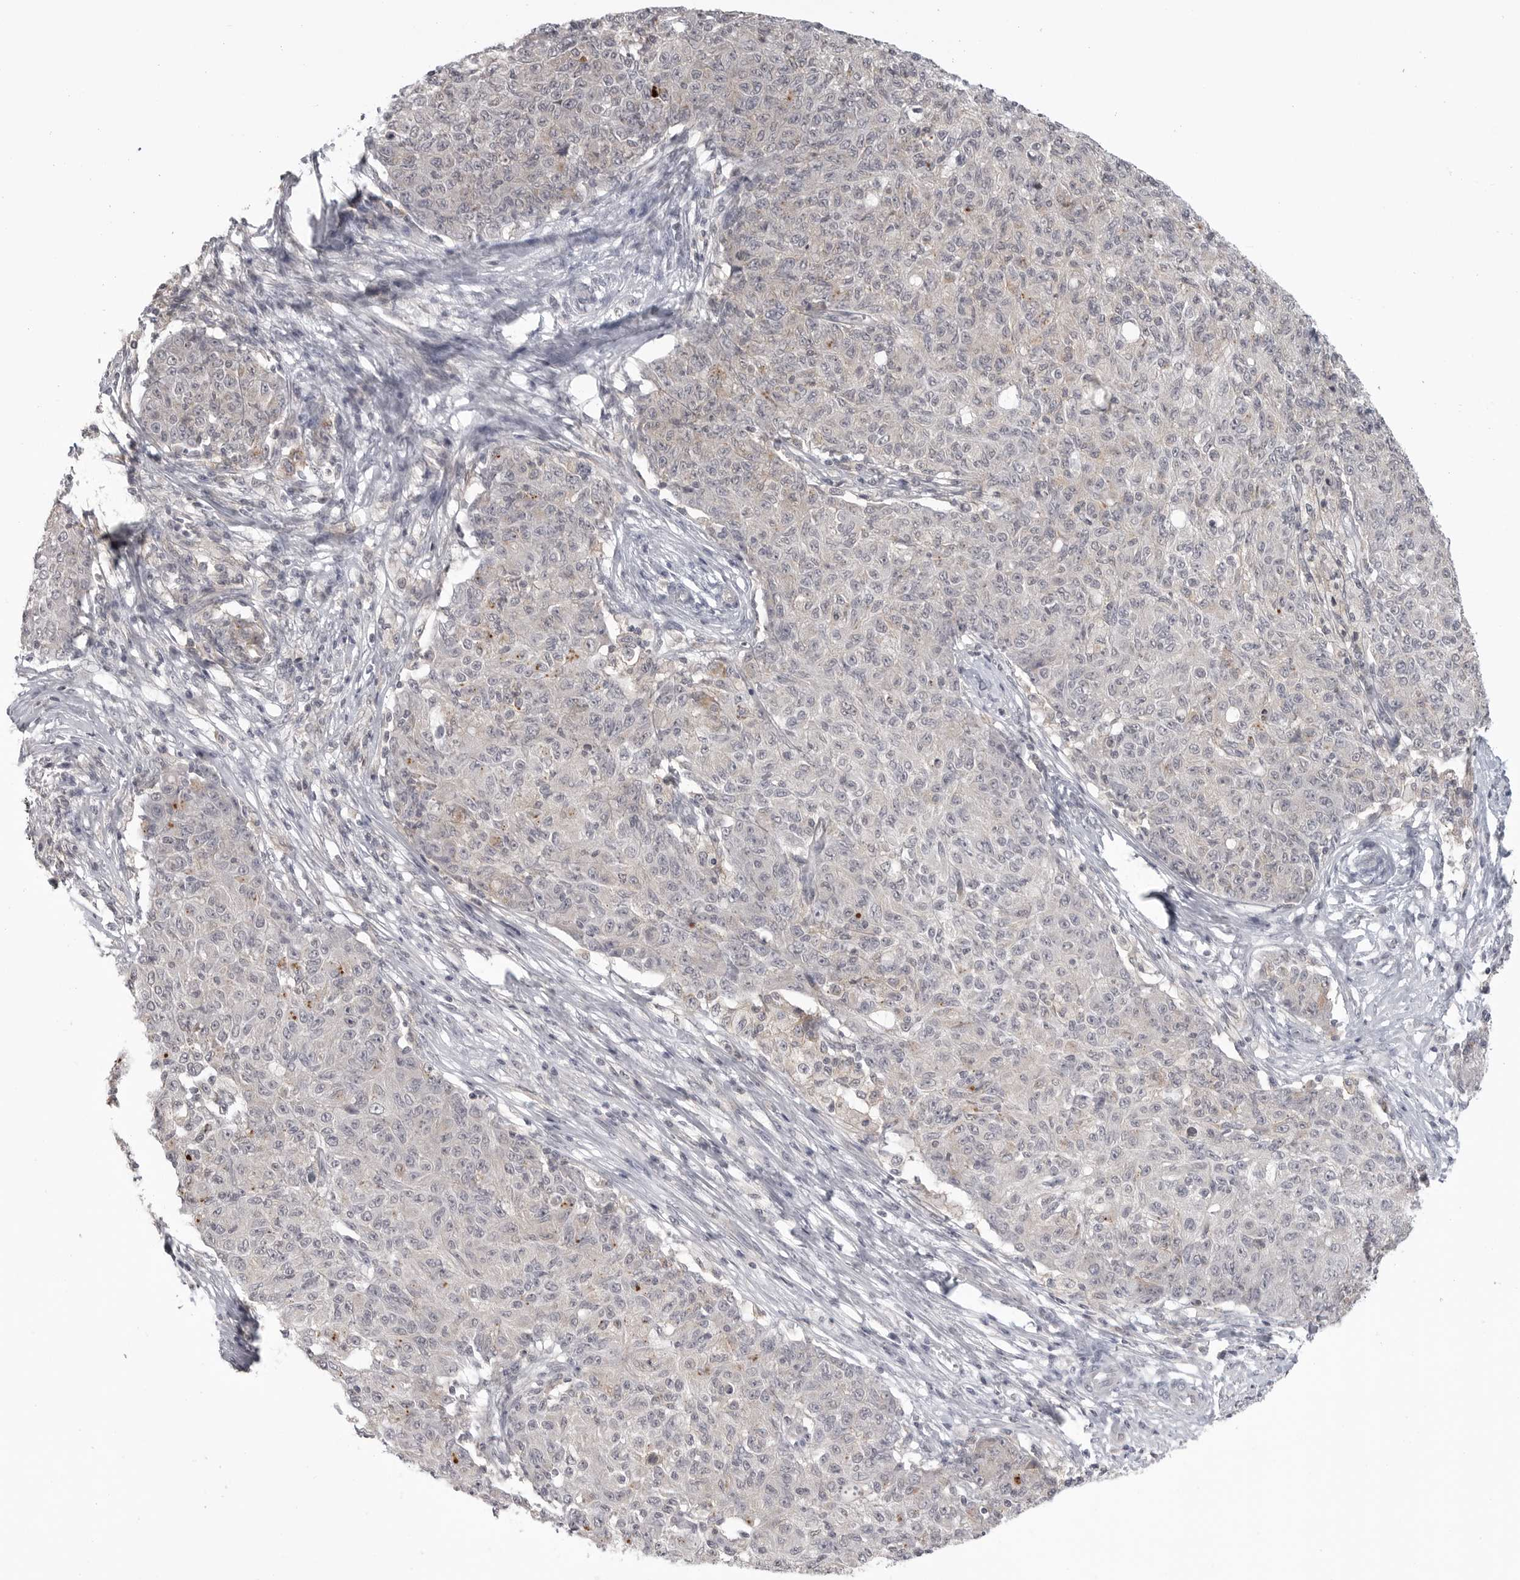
{"staining": {"intensity": "negative", "quantity": "none", "location": "none"}, "tissue": "ovarian cancer", "cell_type": "Tumor cells", "image_type": "cancer", "snomed": [{"axis": "morphology", "description": "Carcinoma, endometroid"}, {"axis": "topography", "description": "Ovary"}], "caption": "Immunohistochemistry (IHC) histopathology image of endometroid carcinoma (ovarian) stained for a protein (brown), which displays no positivity in tumor cells. (Stains: DAB IHC with hematoxylin counter stain, Microscopy: brightfield microscopy at high magnification).", "gene": "IFNGR1", "patient": {"sex": "female", "age": 42}}